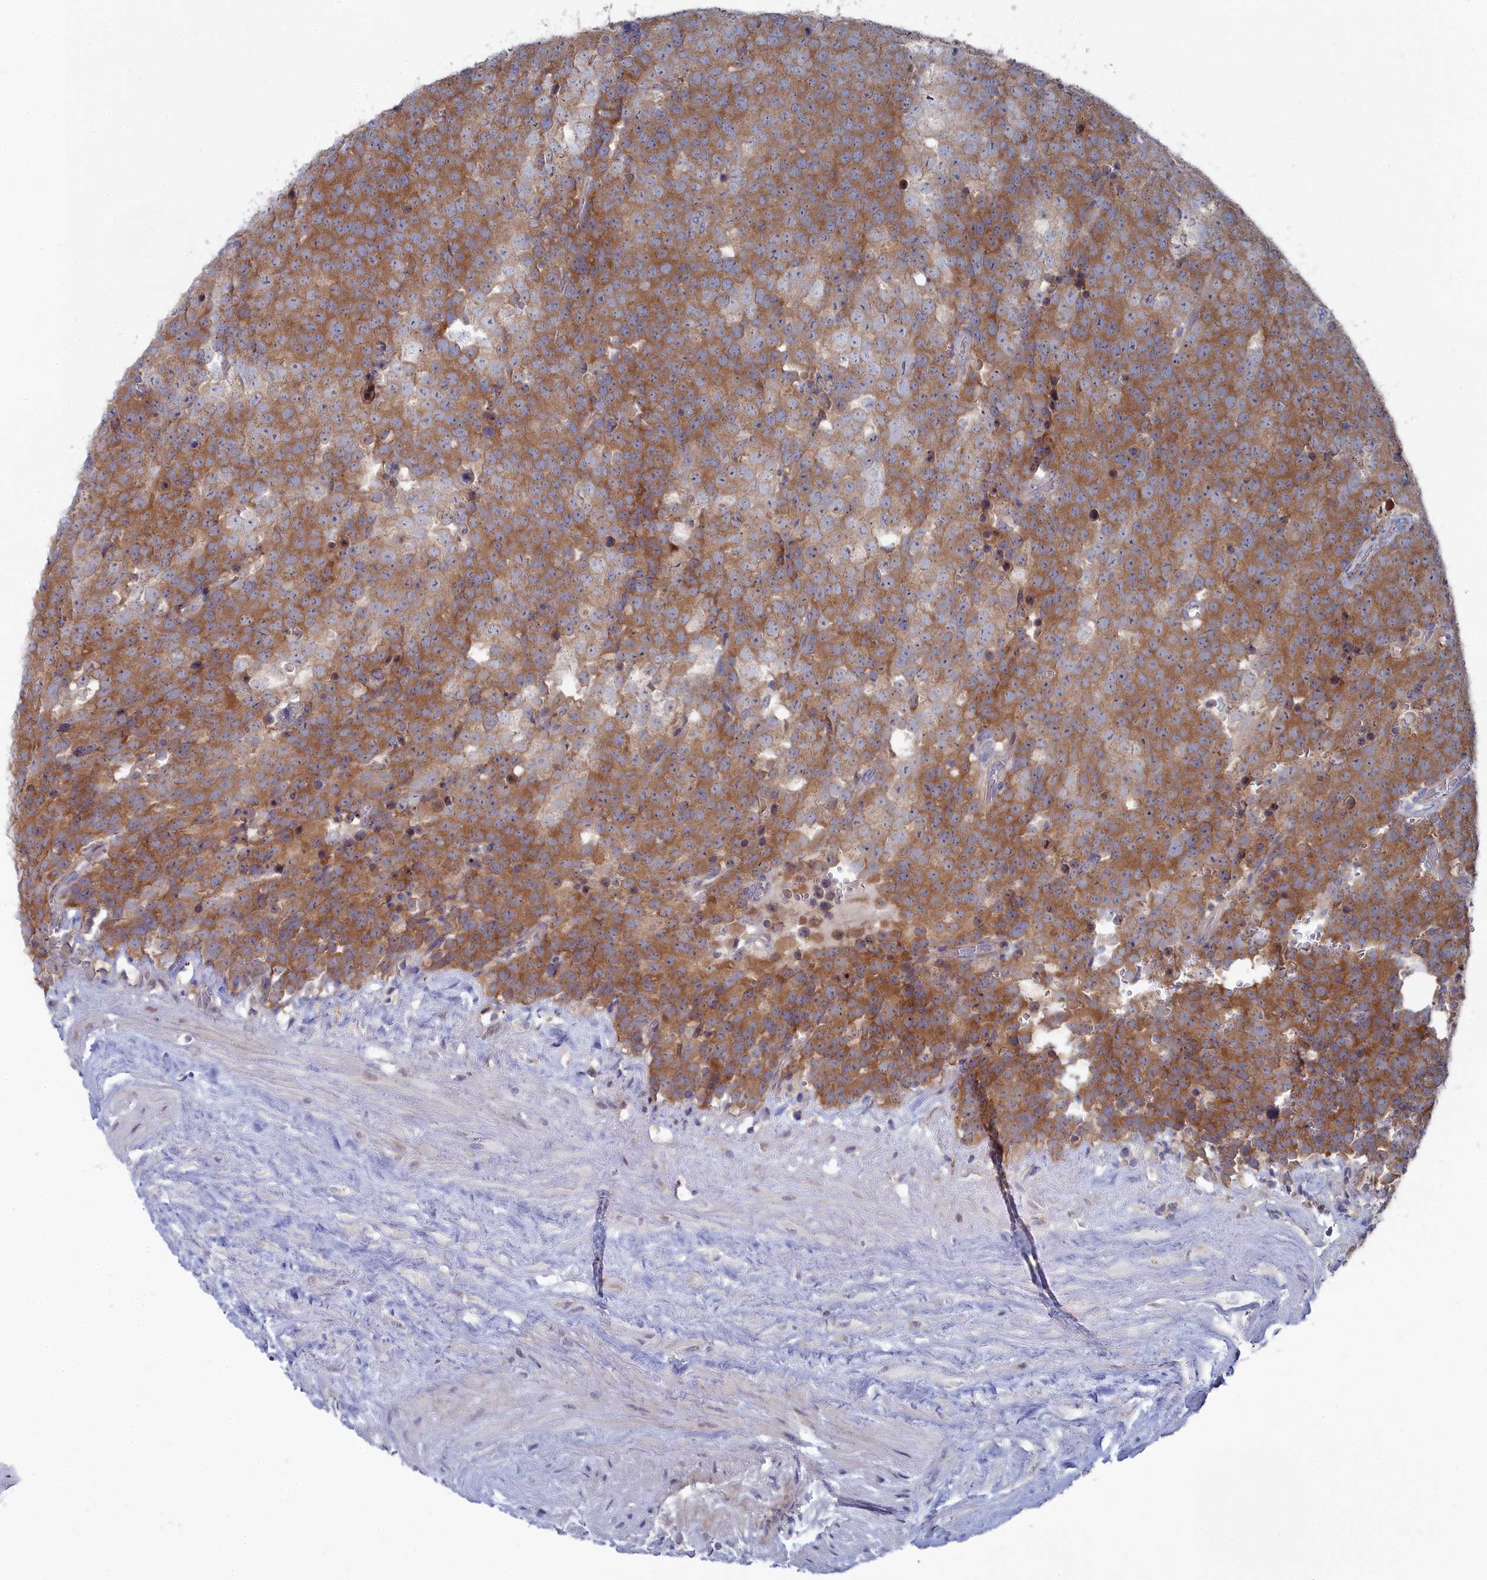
{"staining": {"intensity": "moderate", "quantity": ">75%", "location": "cytoplasmic/membranous"}, "tissue": "testis cancer", "cell_type": "Tumor cells", "image_type": "cancer", "snomed": [{"axis": "morphology", "description": "Seminoma, NOS"}, {"axis": "topography", "description": "Testis"}], "caption": "Approximately >75% of tumor cells in testis cancer (seminoma) exhibit moderate cytoplasmic/membranous protein expression as visualized by brown immunohistochemical staining.", "gene": "CCDC149", "patient": {"sex": "male", "age": 71}}